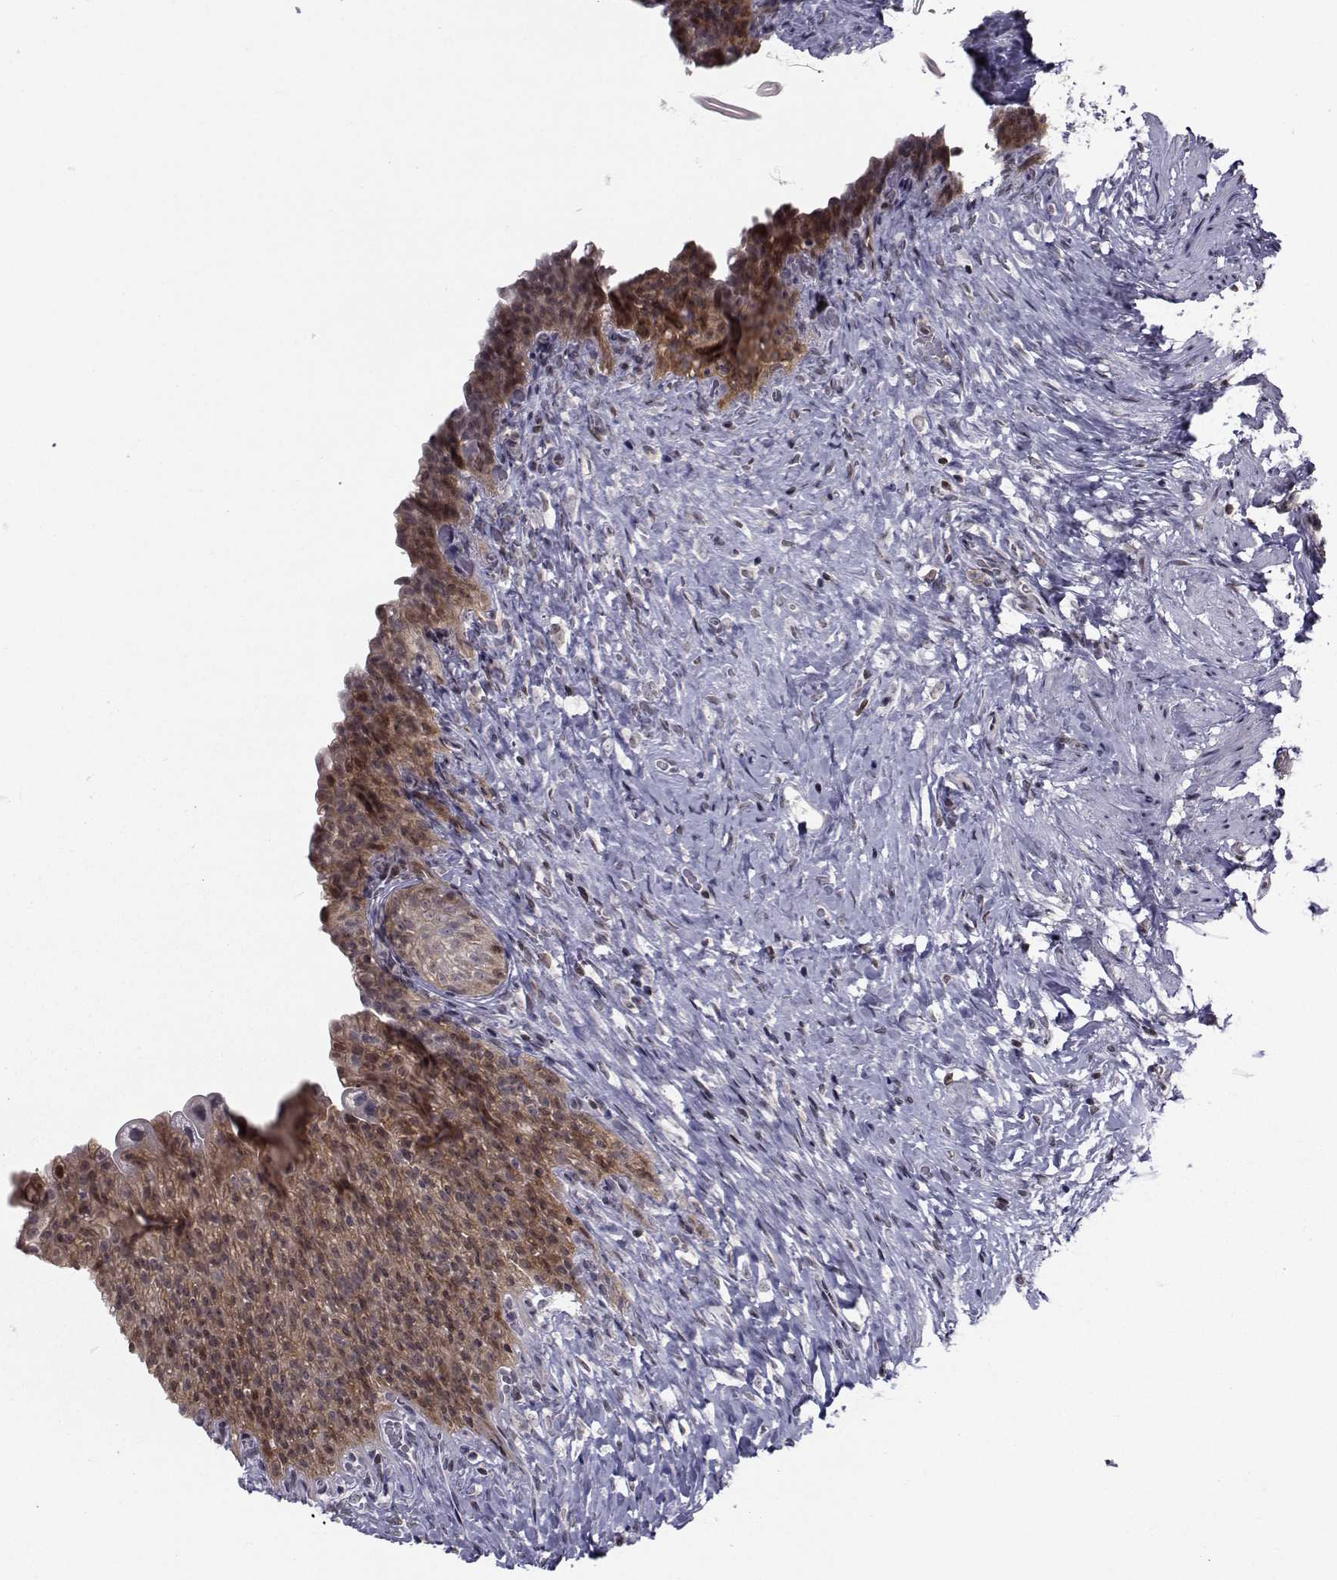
{"staining": {"intensity": "moderate", "quantity": ">75%", "location": "cytoplasmic/membranous"}, "tissue": "urinary bladder", "cell_type": "Urothelial cells", "image_type": "normal", "snomed": [{"axis": "morphology", "description": "Normal tissue, NOS"}, {"axis": "topography", "description": "Urinary bladder"}], "caption": "Urinary bladder stained for a protein (brown) shows moderate cytoplasmic/membranous positive positivity in about >75% of urothelial cells.", "gene": "PCP4L1", "patient": {"sex": "male", "age": 76}}